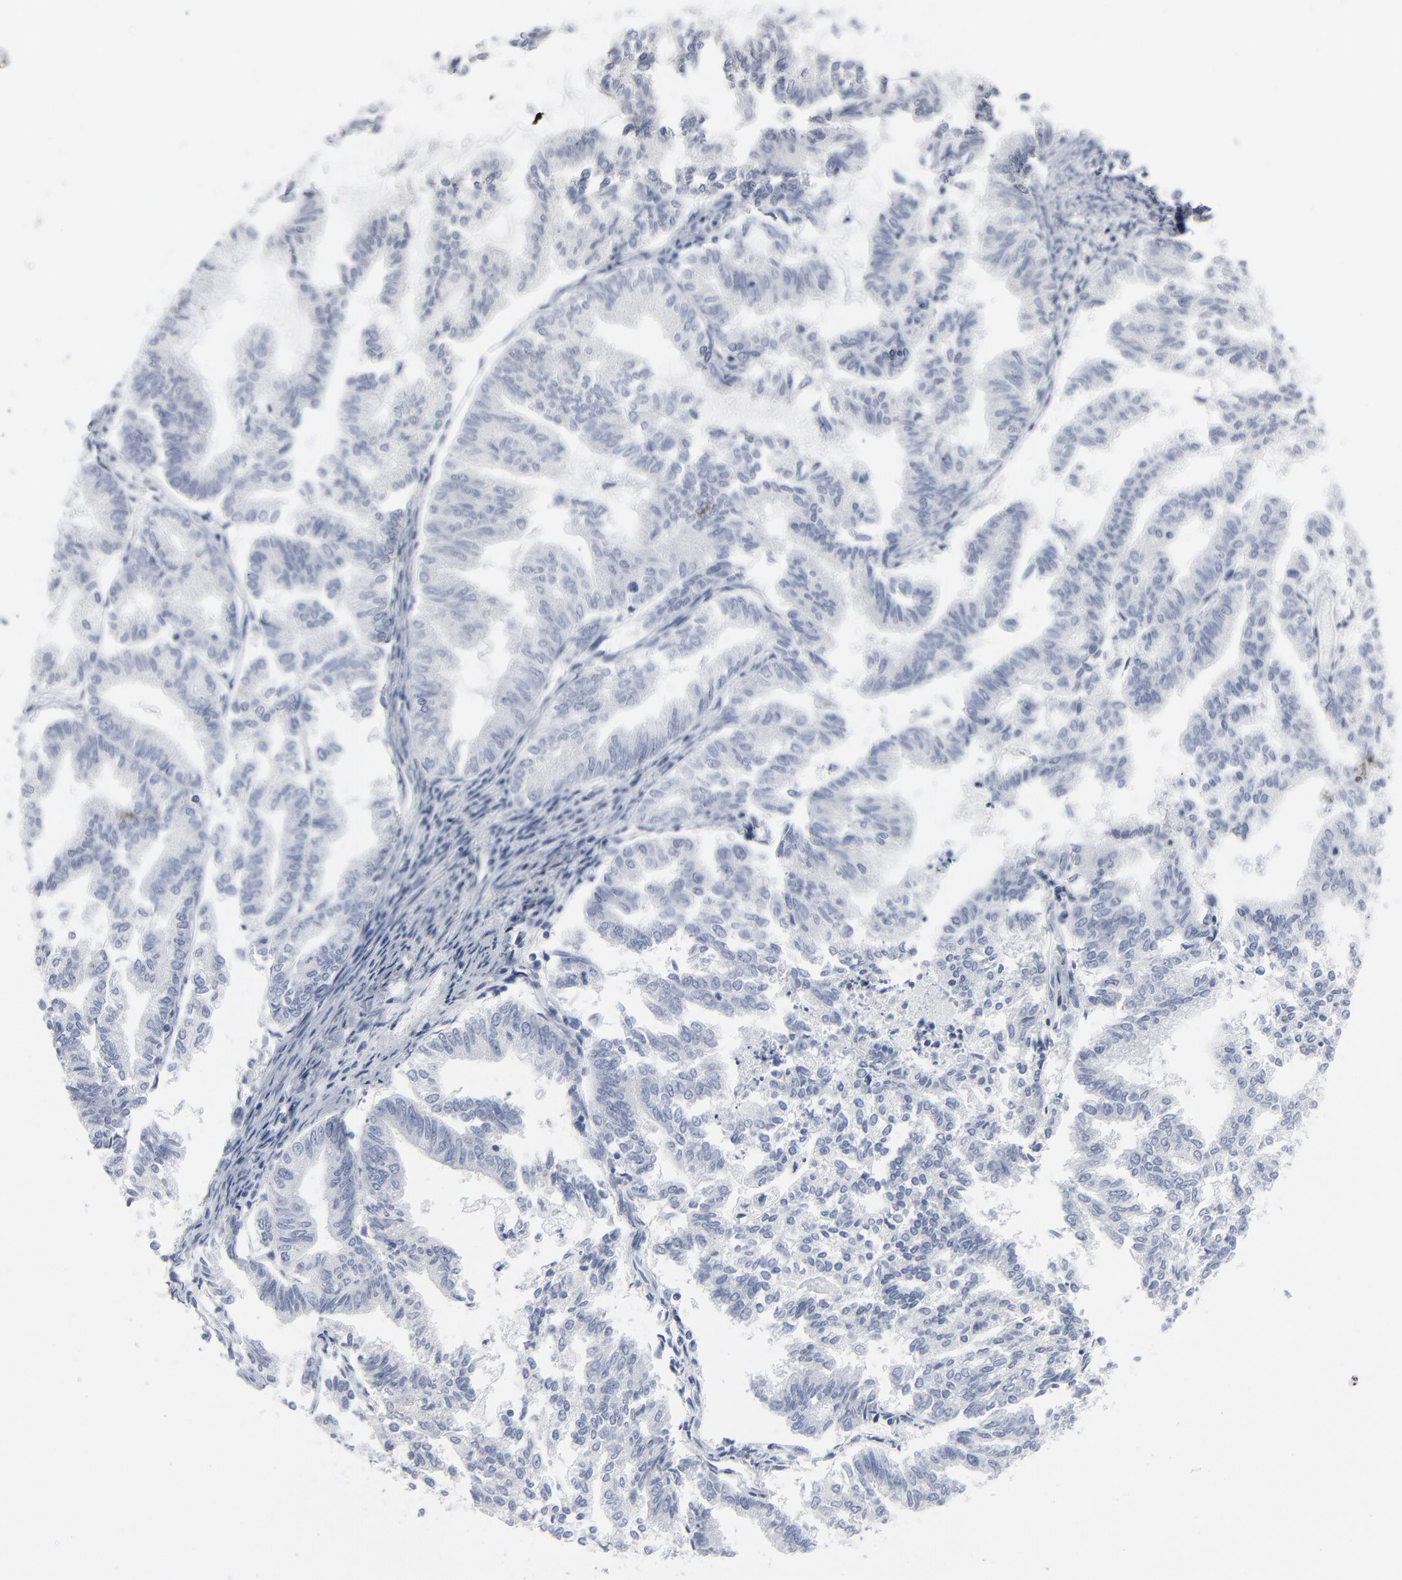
{"staining": {"intensity": "negative", "quantity": "none", "location": "none"}, "tissue": "endometrial cancer", "cell_type": "Tumor cells", "image_type": "cancer", "snomed": [{"axis": "morphology", "description": "Adenocarcinoma, NOS"}, {"axis": "topography", "description": "Endometrium"}], "caption": "The image exhibits no significant staining in tumor cells of endometrial cancer.", "gene": "PAGE1", "patient": {"sex": "female", "age": 79}}